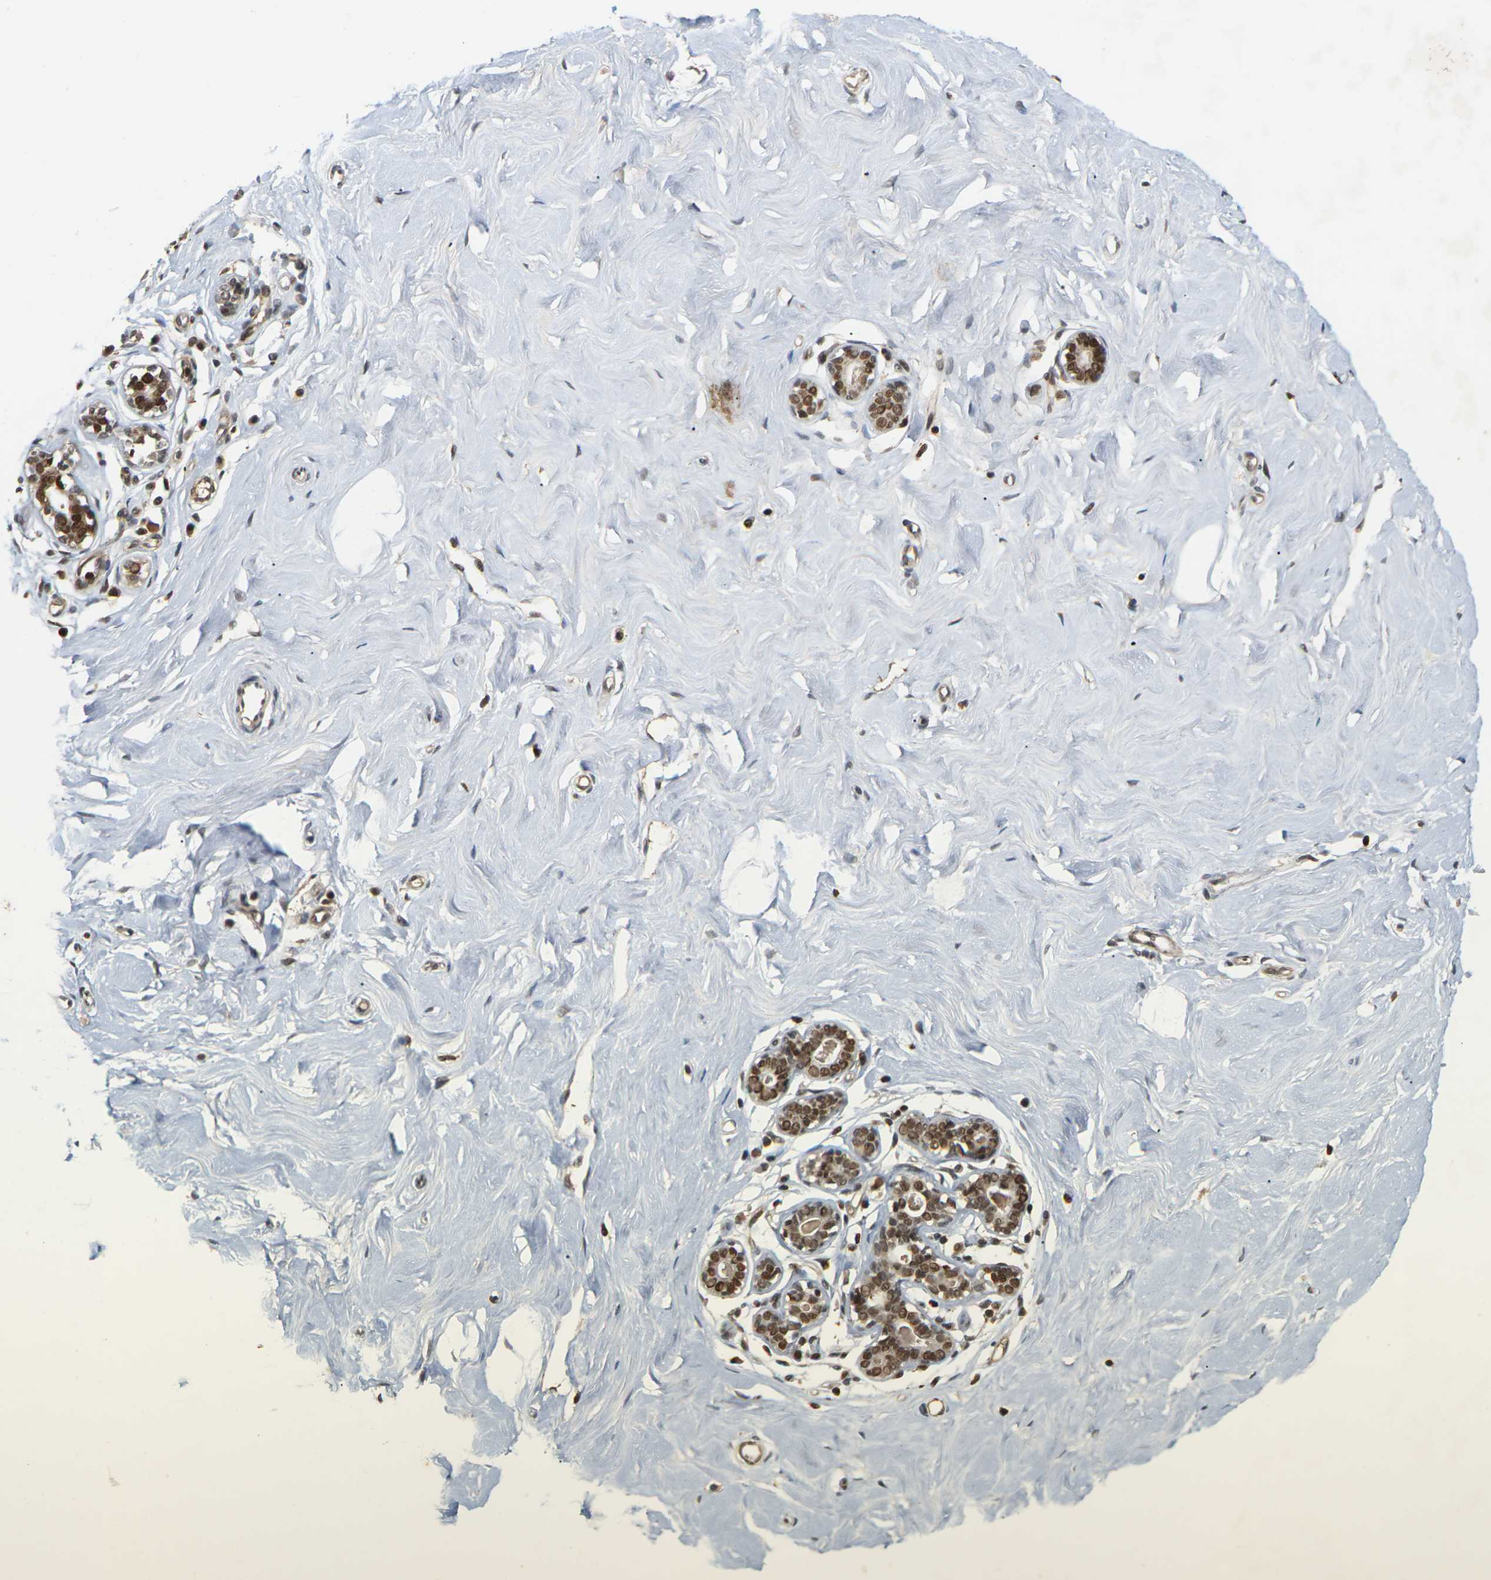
{"staining": {"intensity": "moderate", "quantity": ">75%", "location": "nuclear"}, "tissue": "breast", "cell_type": "Glandular cells", "image_type": "normal", "snomed": [{"axis": "morphology", "description": "Normal tissue, NOS"}, {"axis": "topography", "description": "Breast"}], "caption": "Immunohistochemistry image of normal breast stained for a protein (brown), which exhibits medium levels of moderate nuclear expression in about >75% of glandular cells.", "gene": "NELFA", "patient": {"sex": "female", "age": 23}}